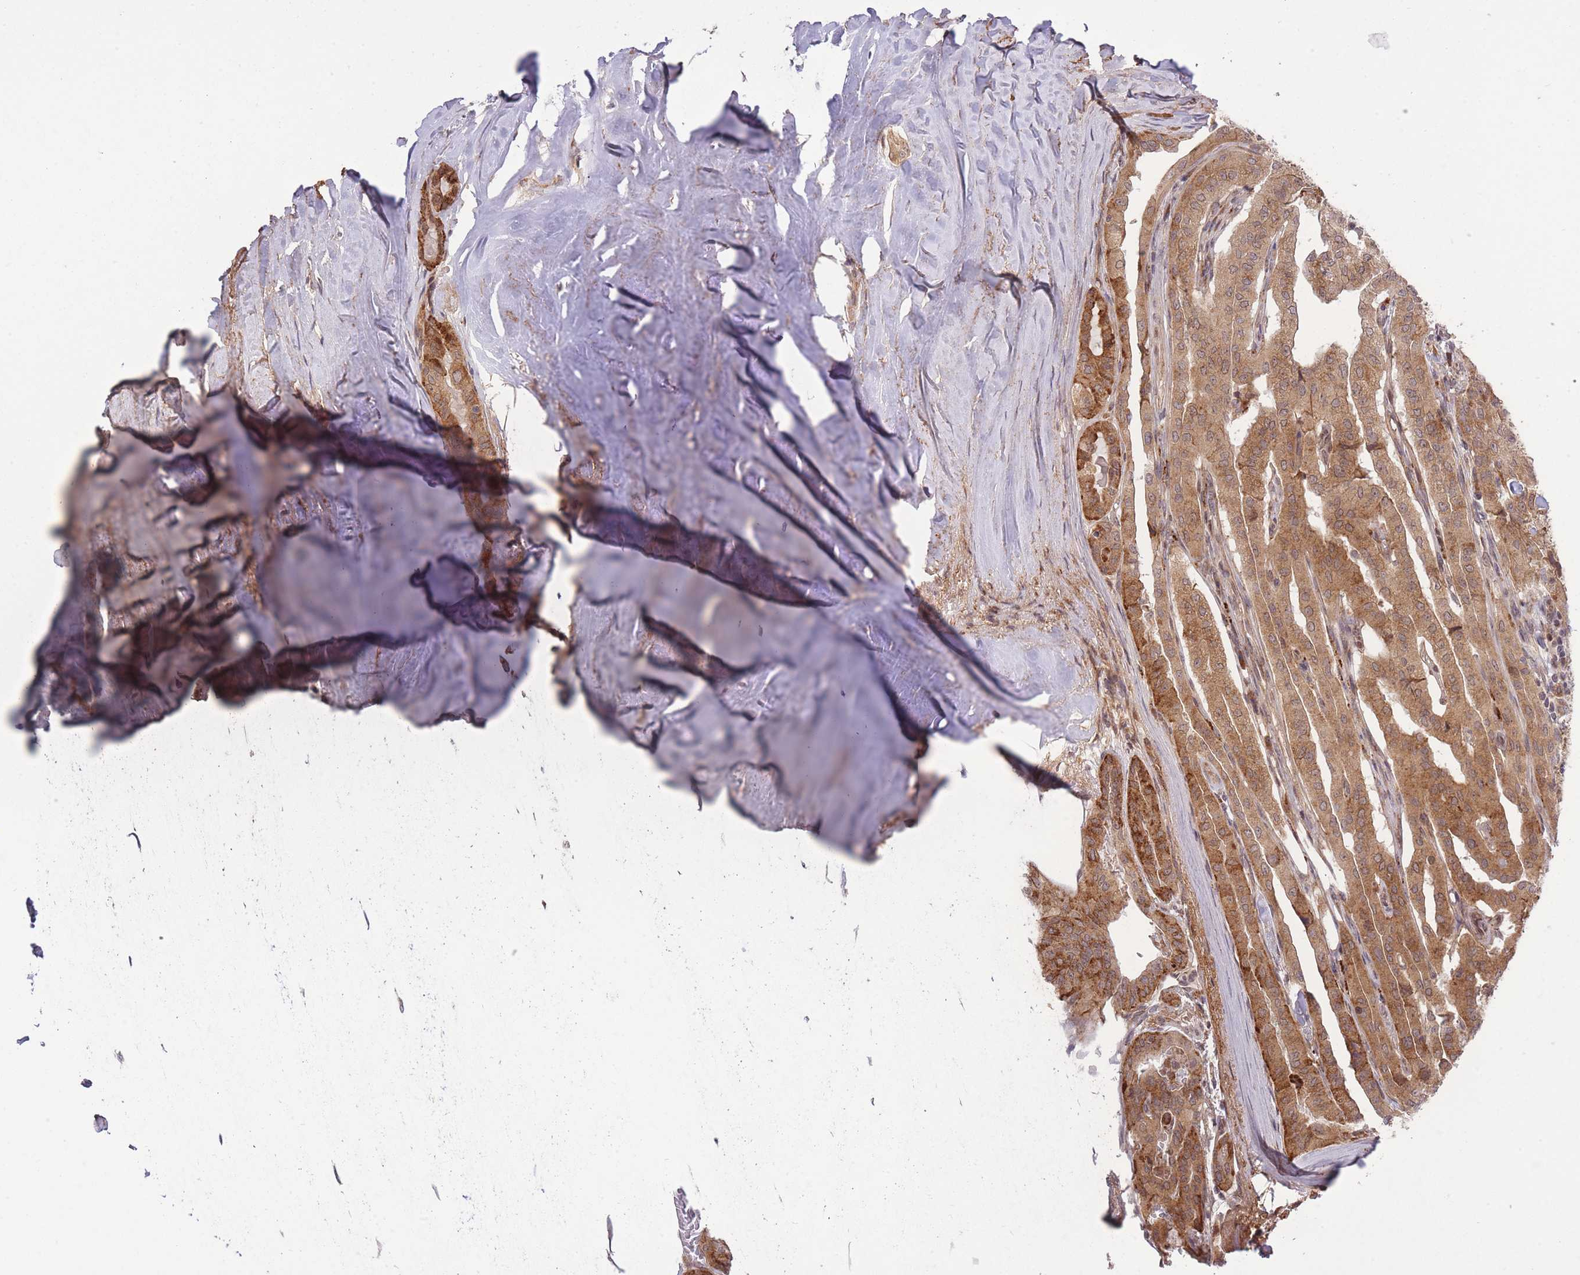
{"staining": {"intensity": "moderate", "quantity": ">75%", "location": "cytoplasmic/membranous"}, "tissue": "thyroid cancer", "cell_type": "Tumor cells", "image_type": "cancer", "snomed": [{"axis": "morphology", "description": "Papillary adenocarcinoma, NOS"}, {"axis": "topography", "description": "Thyroid gland"}], "caption": "Immunohistochemistry (IHC) staining of thyroid papillary adenocarcinoma, which displays medium levels of moderate cytoplasmic/membranous staining in approximately >75% of tumor cells indicating moderate cytoplasmic/membranous protein expression. The staining was performed using DAB (brown) for protein detection and nuclei were counterstained in hematoxylin (blue).", "gene": "ZNF391", "patient": {"sex": "female", "age": 59}}